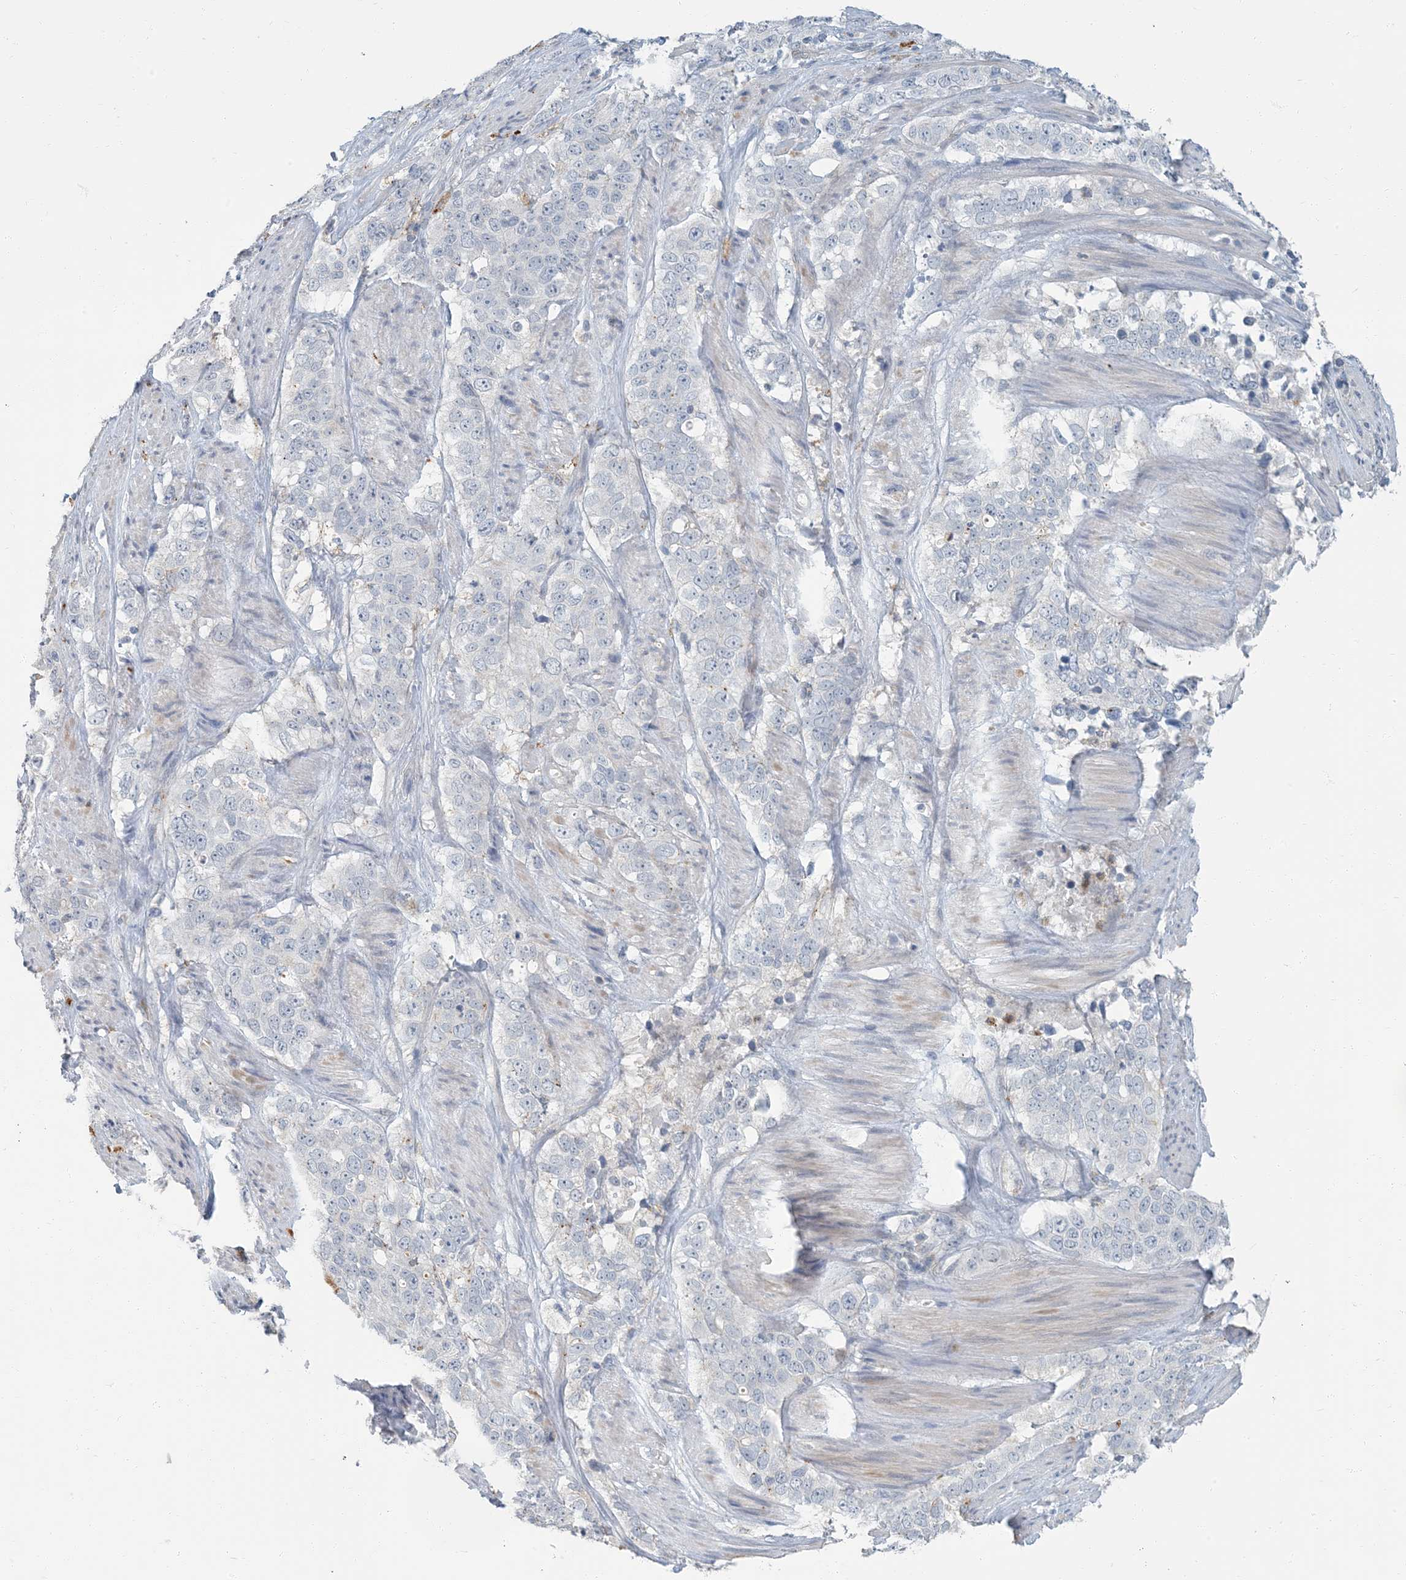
{"staining": {"intensity": "negative", "quantity": "none", "location": "none"}, "tissue": "stomach cancer", "cell_type": "Tumor cells", "image_type": "cancer", "snomed": [{"axis": "morphology", "description": "Adenocarcinoma, NOS"}, {"axis": "topography", "description": "Stomach"}], "caption": "Immunohistochemical staining of human stomach cancer demonstrates no significant staining in tumor cells. Nuclei are stained in blue.", "gene": "EPHA4", "patient": {"sex": "male", "age": 48}}